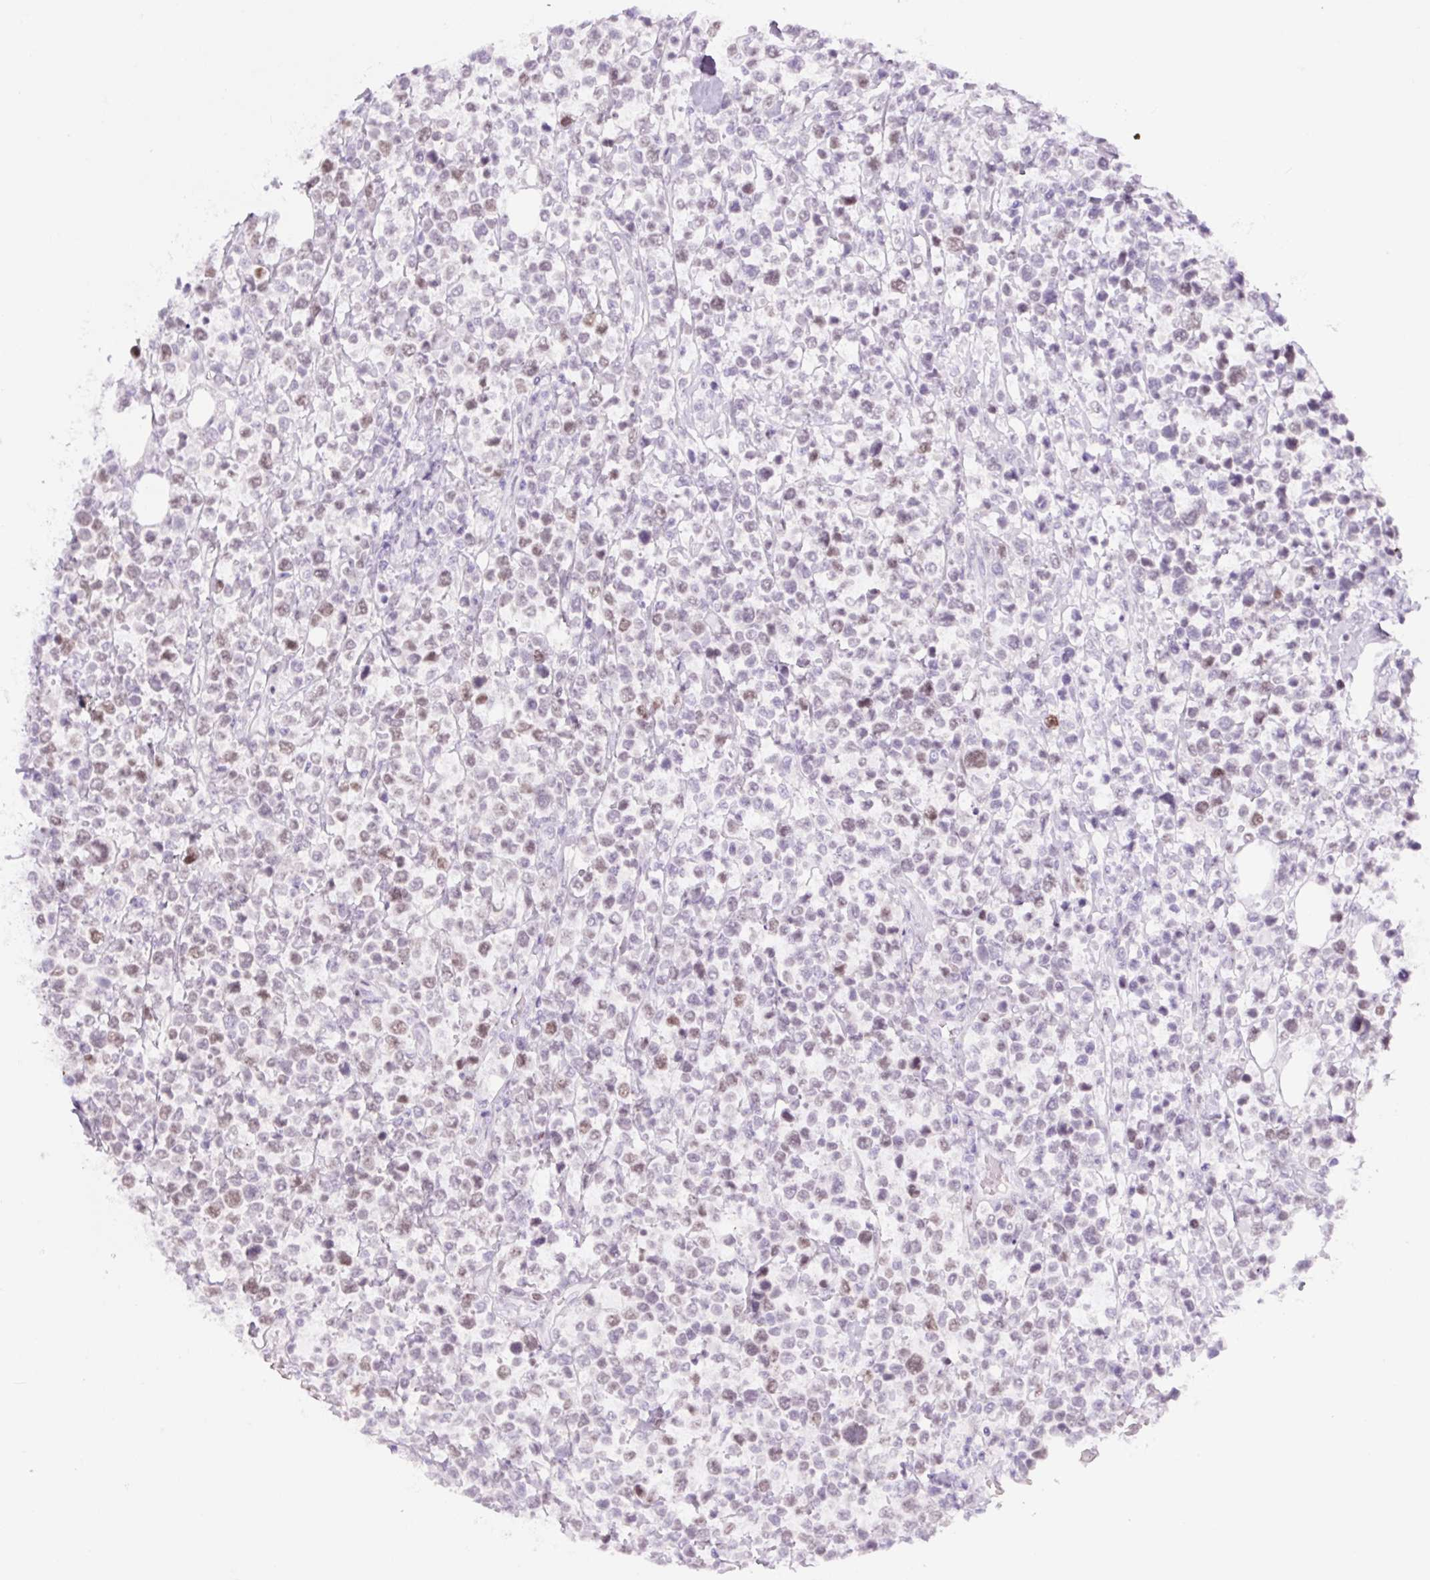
{"staining": {"intensity": "weak", "quantity": ">75%", "location": "nuclear"}, "tissue": "lymphoma", "cell_type": "Tumor cells", "image_type": "cancer", "snomed": [{"axis": "morphology", "description": "Malignant lymphoma, non-Hodgkin's type, Low grade"}, {"axis": "topography", "description": "Lymph node"}], "caption": "Lymphoma was stained to show a protein in brown. There is low levels of weak nuclear positivity in approximately >75% of tumor cells.", "gene": "SIX1", "patient": {"sex": "male", "age": 60}}